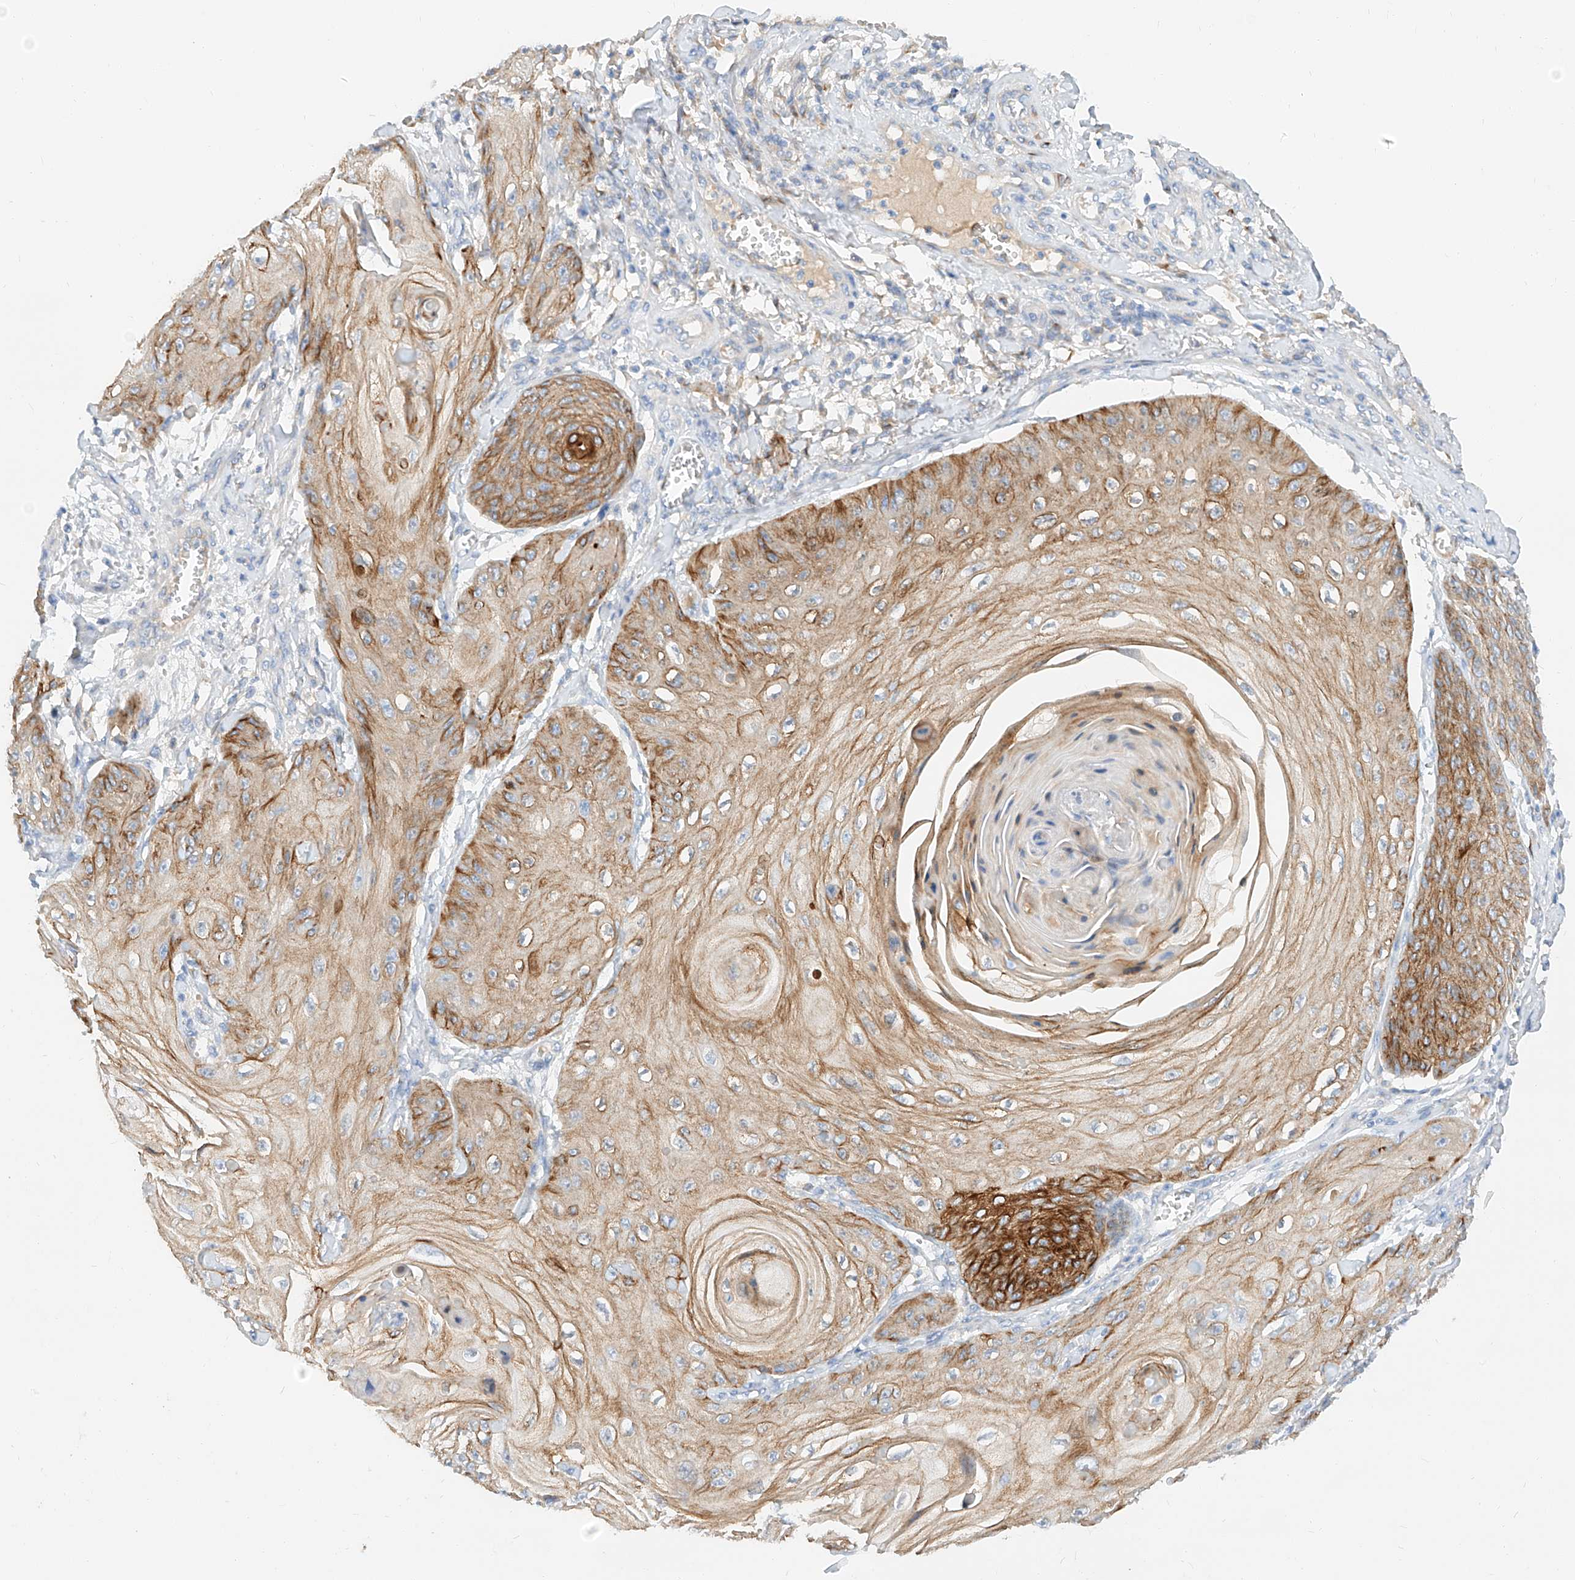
{"staining": {"intensity": "moderate", "quantity": ">75%", "location": "cytoplasmic/membranous"}, "tissue": "skin cancer", "cell_type": "Tumor cells", "image_type": "cancer", "snomed": [{"axis": "morphology", "description": "Squamous cell carcinoma, NOS"}, {"axis": "topography", "description": "Skin"}], "caption": "Immunohistochemistry photomicrograph of squamous cell carcinoma (skin) stained for a protein (brown), which displays medium levels of moderate cytoplasmic/membranous staining in approximately >75% of tumor cells.", "gene": "MAP7", "patient": {"sex": "male", "age": 74}}